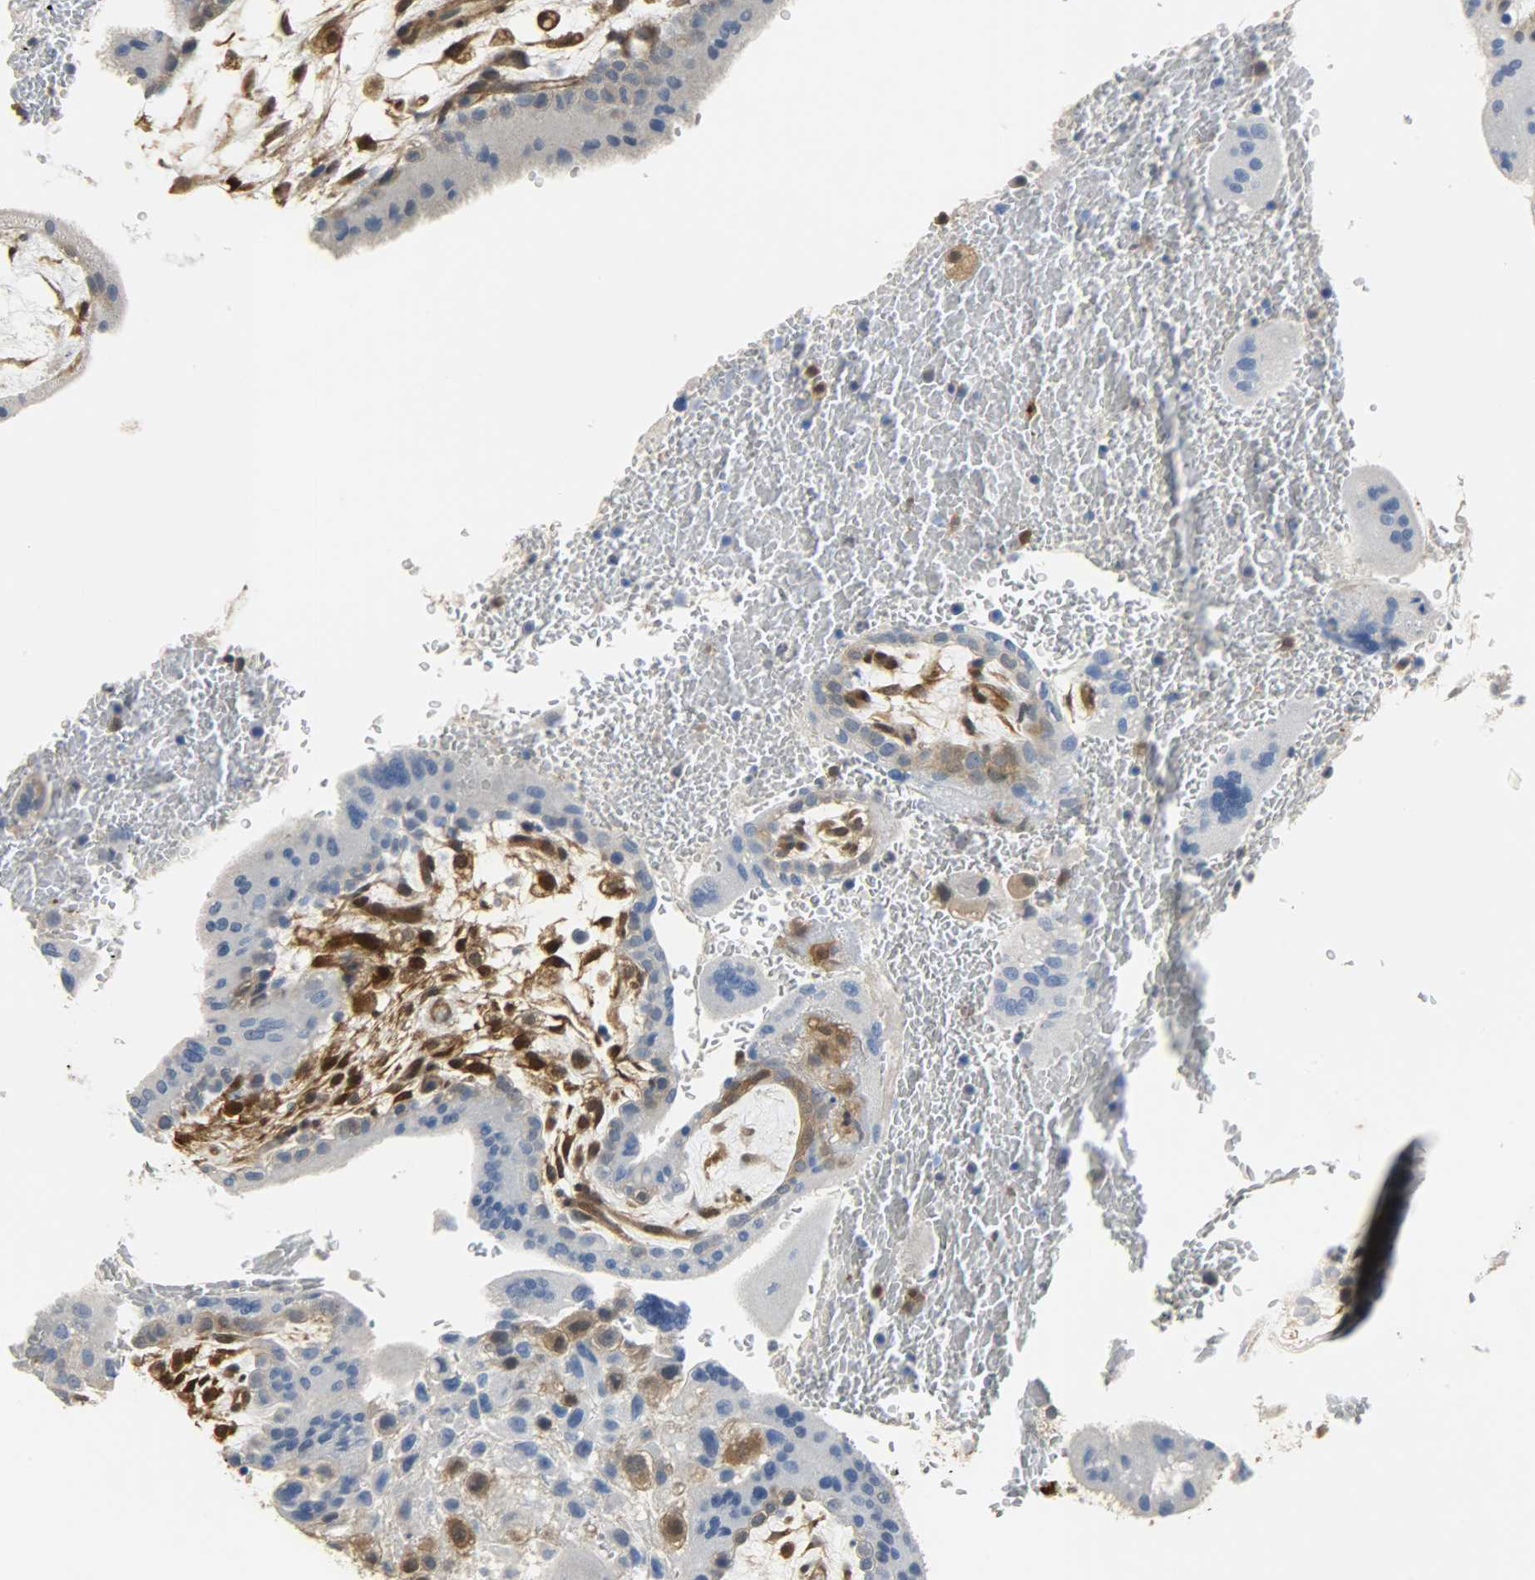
{"staining": {"intensity": "moderate", "quantity": "25%-75%", "location": "cytoplasmic/membranous,nuclear"}, "tissue": "placenta", "cell_type": "Decidual cells", "image_type": "normal", "snomed": [{"axis": "morphology", "description": "Normal tissue, NOS"}, {"axis": "topography", "description": "Placenta"}], "caption": "Immunohistochemistry (IHC) of normal human placenta exhibits medium levels of moderate cytoplasmic/membranous,nuclear positivity in about 25%-75% of decidual cells. The staining was performed using DAB, with brown indicating positive protein expression. Nuclei are stained blue with hematoxylin.", "gene": "EIF4EBP1", "patient": {"sex": "female", "age": 35}}